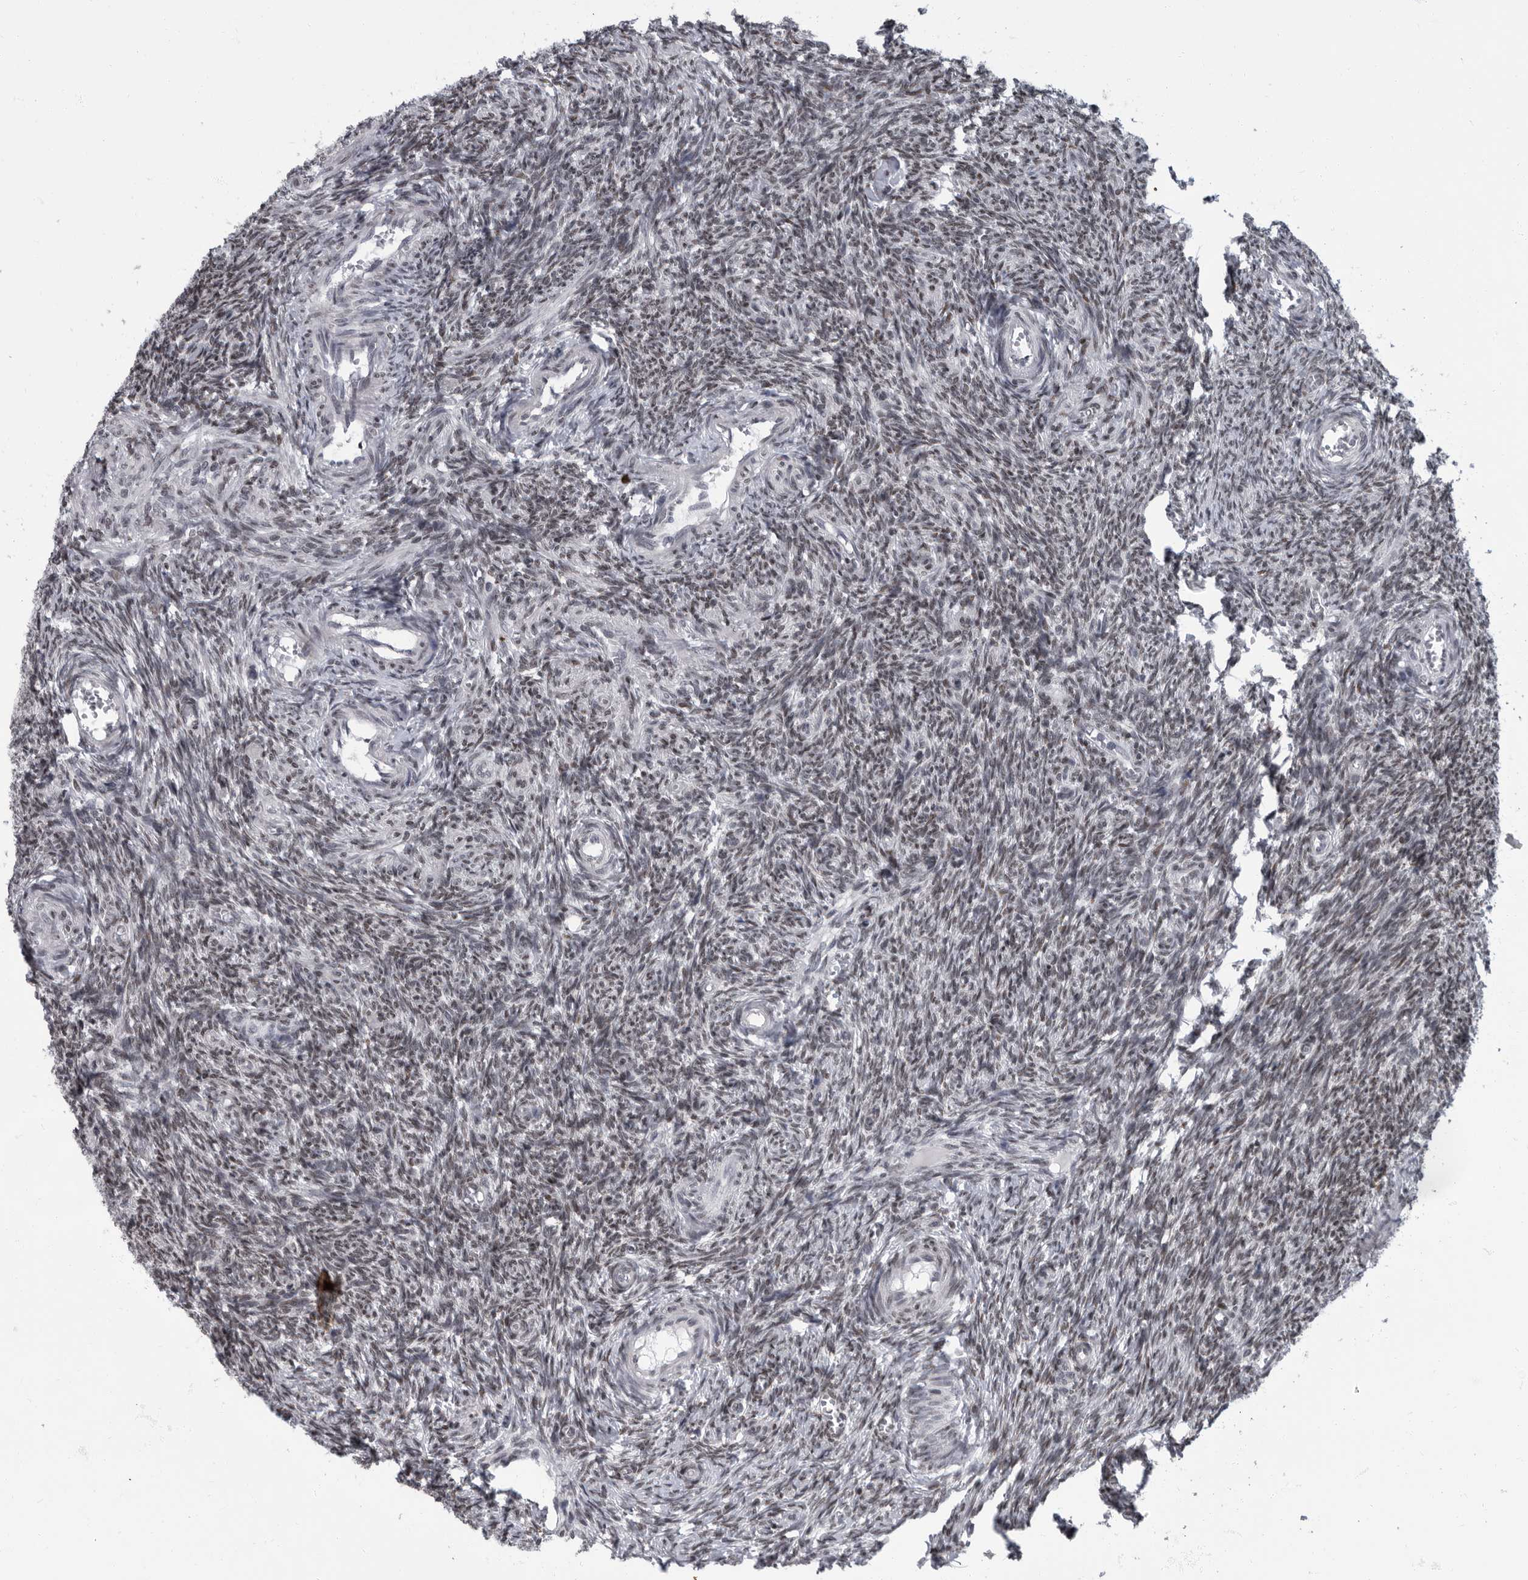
{"staining": {"intensity": "weak", "quantity": ">75%", "location": "nuclear"}, "tissue": "ovary", "cell_type": "Ovarian stroma cells", "image_type": "normal", "snomed": [{"axis": "morphology", "description": "Normal tissue, NOS"}, {"axis": "topography", "description": "Ovary"}], "caption": "Ovary stained for a protein (brown) reveals weak nuclear positive staining in about >75% of ovarian stroma cells.", "gene": "EVI5", "patient": {"sex": "female", "age": 27}}